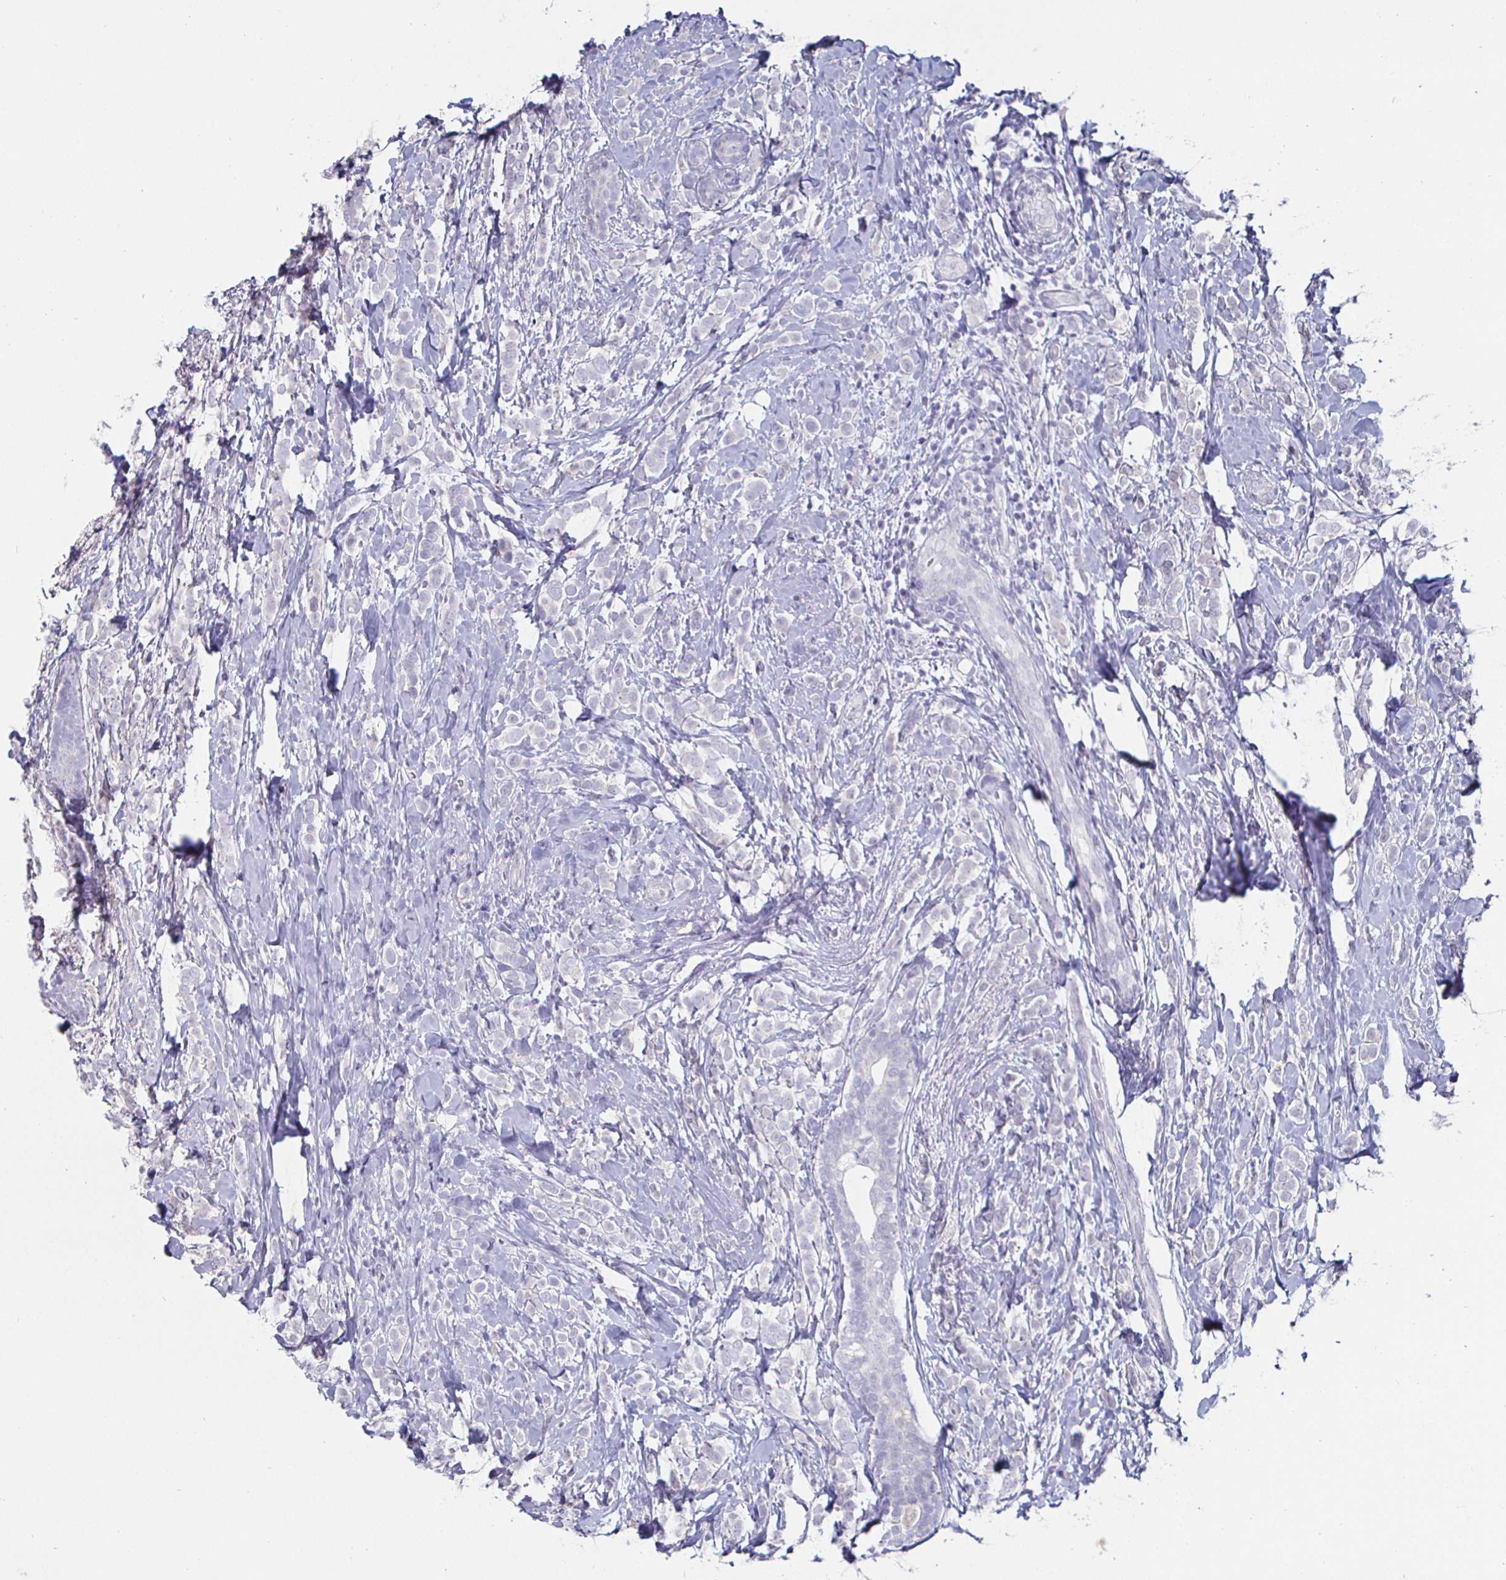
{"staining": {"intensity": "negative", "quantity": "none", "location": "none"}, "tissue": "breast cancer", "cell_type": "Tumor cells", "image_type": "cancer", "snomed": [{"axis": "morphology", "description": "Lobular carcinoma"}, {"axis": "topography", "description": "Breast"}], "caption": "Protein analysis of breast cancer (lobular carcinoma) displays no significant positivity in tumor cells.", "gene": "ENPP1", "patient": {"sex": "female", "age": 49}}